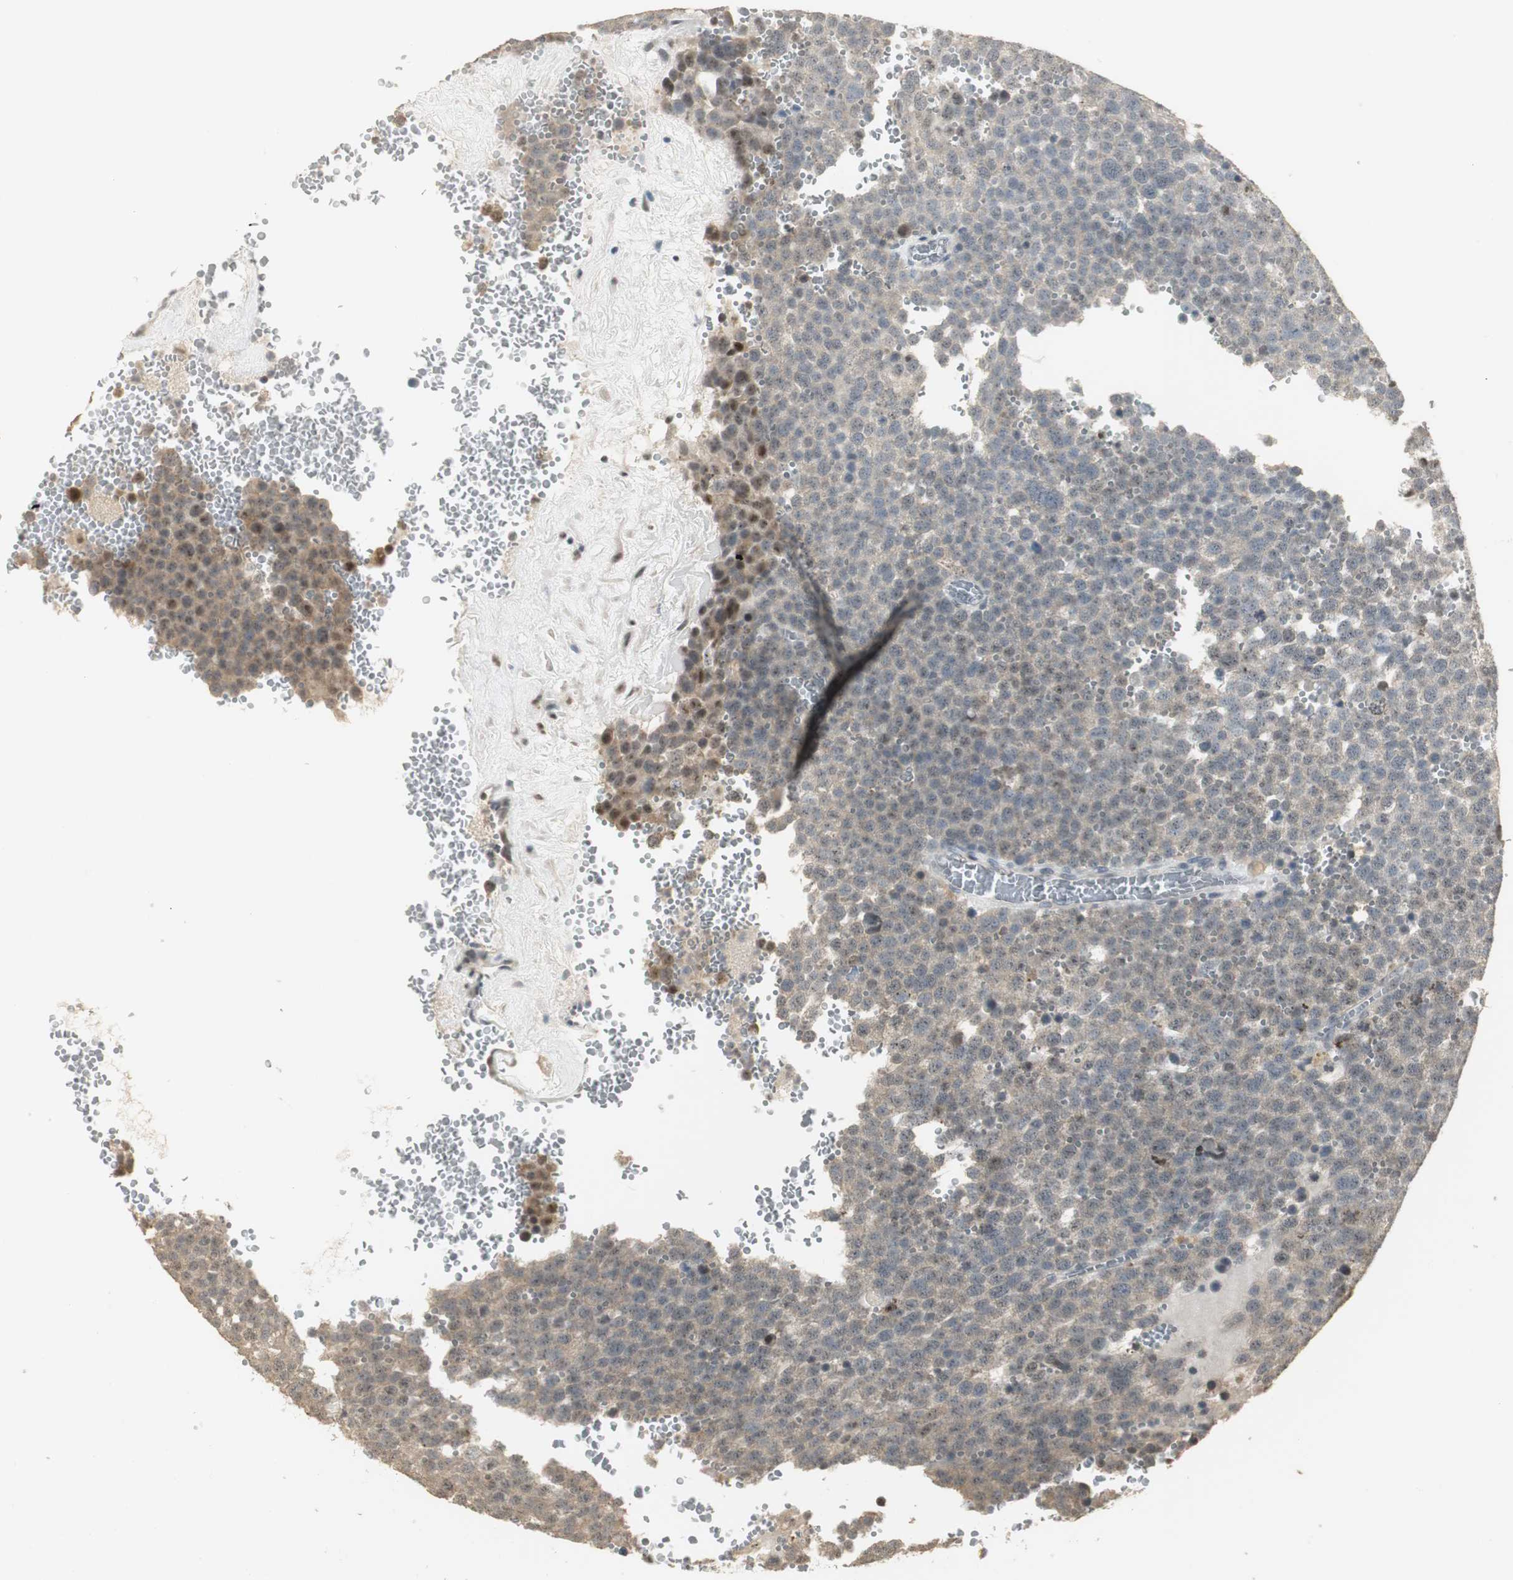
{"staining": {"intensity": "weak", "quantity": "<25%", "location": "cytoplasmic/membranous,nuclear"}, "tissue": "testis cancer", "cell_type": "Tumor cells", "image_type": "cancer", "snomed": [{"axis": "morphology", "description": "Seminoma, NOS"}, {"axis": "topography", "description": "Testis"}], "caption": "DAB immunohistochemical staining of human testis cancer demonstrates no significant staining in tumor cells.", "gene": "ELOA", "patient": {"sex": "male", "age": 71}}